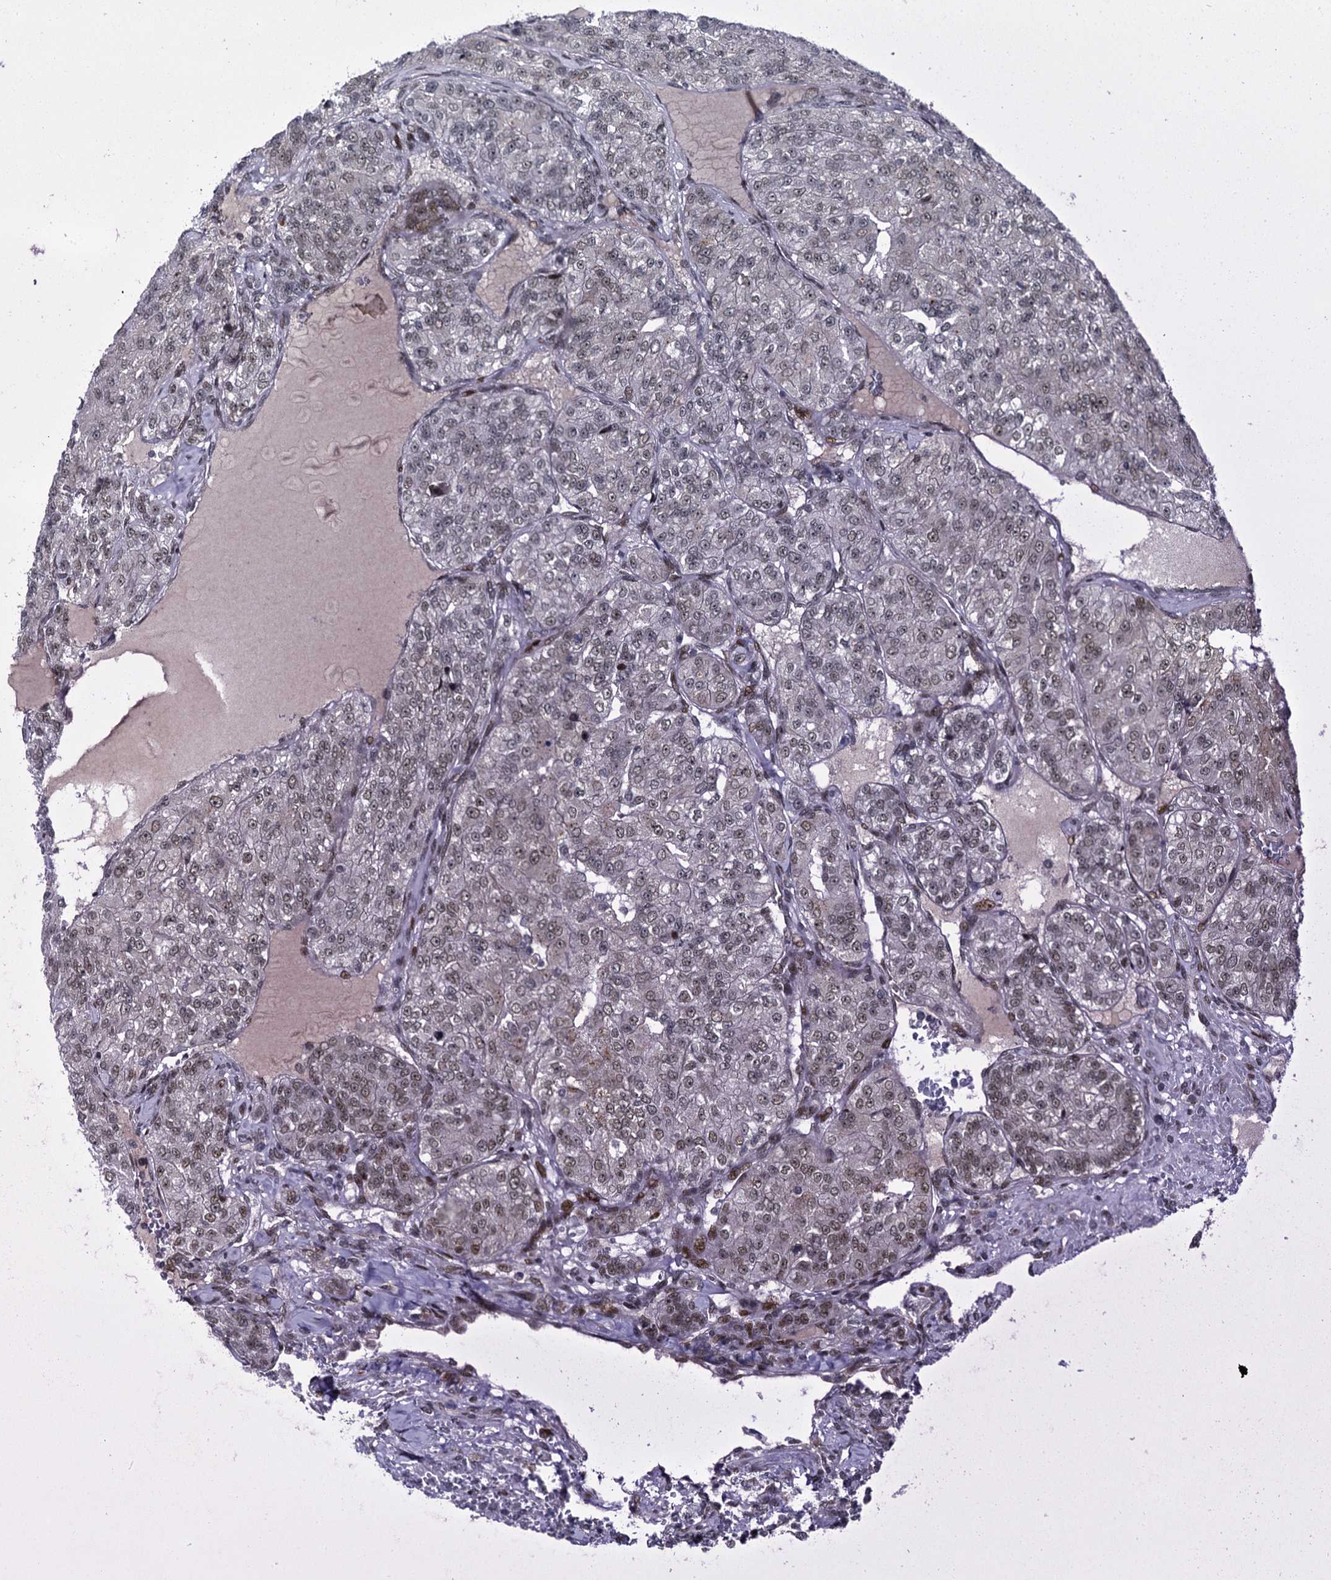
{"staining": {"intensity": "weak", "quantity": ">75%", "location": "nuclear"}, "tissue": "renal cancer", "cell_type": "Tumor cells", "image_type": "cancer", "snomed": [{"axis": "morphology", "description": "Adenocarcinoma, NOS"}, {"axis": "topography", "description": "Kidney"}], "caption": "This micrograph displays IHC staining of human renal adenocarcinoma, with low weak nuclear expression in about >75% of tumor cells.", "gene": "RUFY2", "patient": {"sex": "female", "age": 63}}